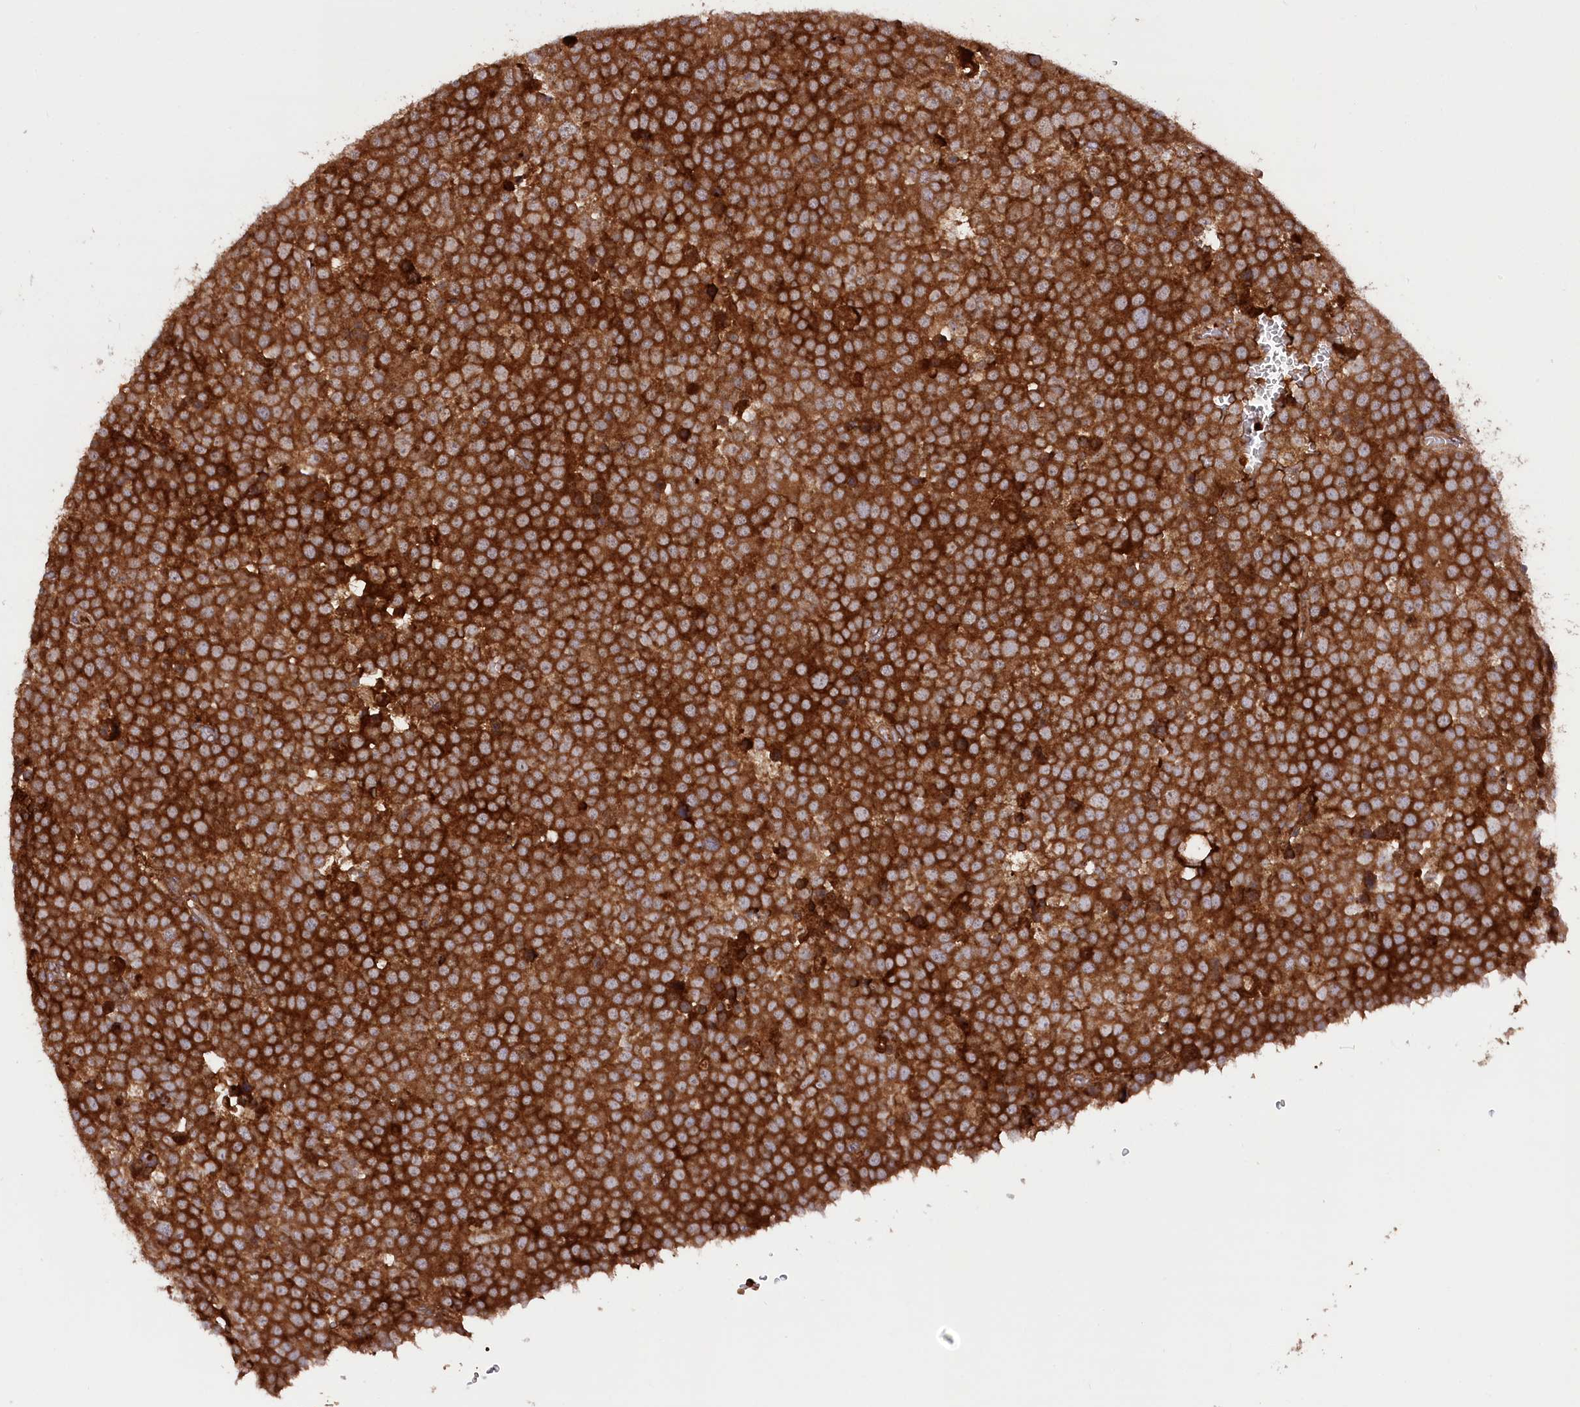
{"staining": {"intensity": "strong", "quantity": ">75%", "location": "cytoplasmic/membranous"}, "tissue": "testis cancer", "cell_type": "Tumor cells", "image_type": "cancer", "snomed": [{"axis": "morphology", "description": "Seminoma, NOS"}, {"axis": "topography", "description": "Testis"}], "caption": "This micrograph demonstrates IHC staining of testis cancer, with high strong cytoplasmic/membranous expression in about >75% of tumor cells.", "gene": "PPP1R21", "patient": {"sex": "male", "age": 71}}